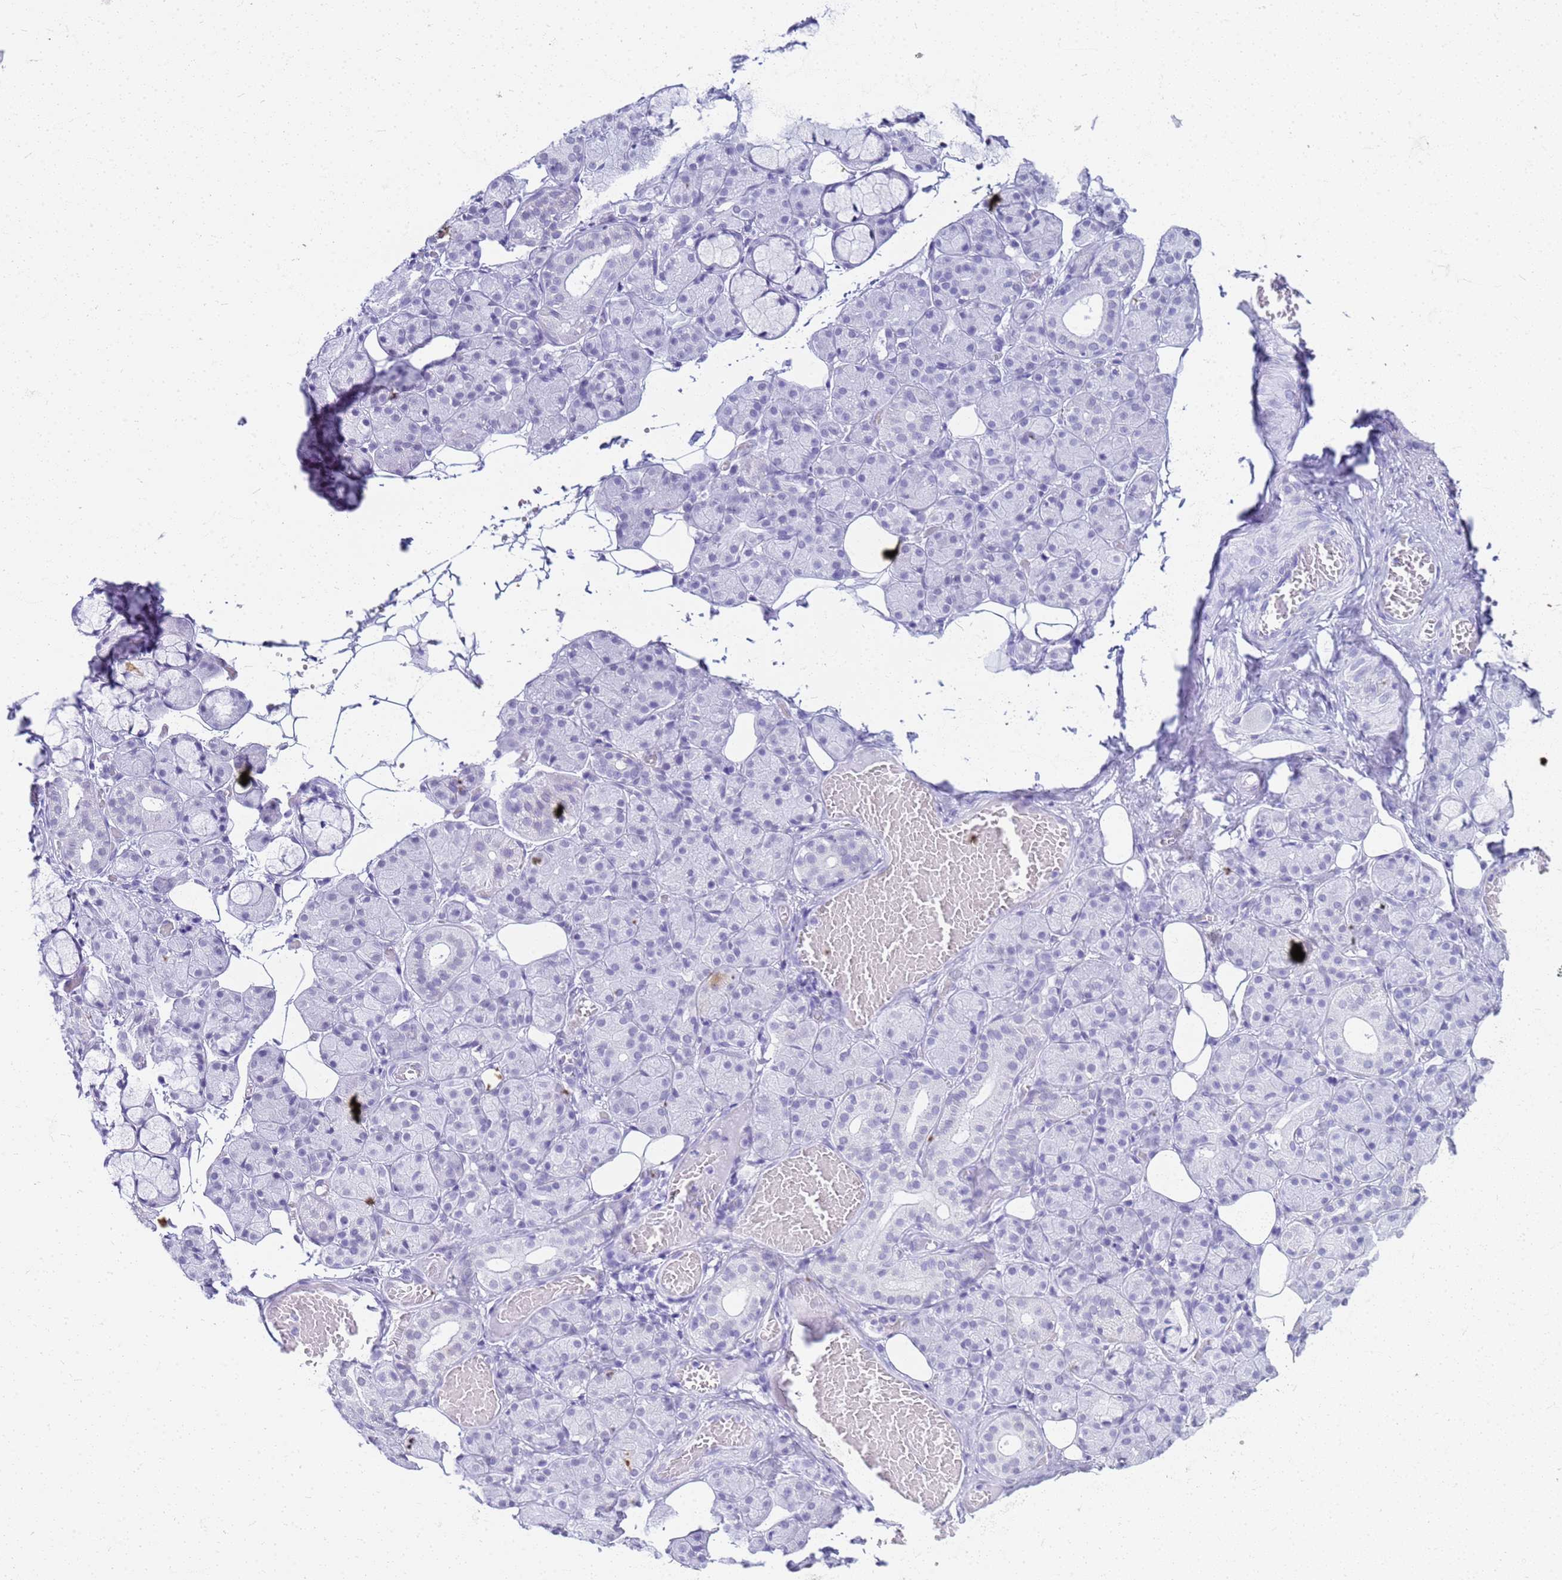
{"staining": {"intensity": "negative", "quantity": "none", "location": "none"}, "tissue": "salivary gland", "cell_type": "Glandular cells", "image_type": "normal", "snomed": [{"axis": "morphology", "description": "Normal tissue, NOS"}, {"axis": "topography", "description": "Salivary gland"}], "caption": "IHC of benign human salivary gland shows no positivity in glandular cells.", "gene": "SLC7A9", "patient": {"sex": "male", "age": 63}}